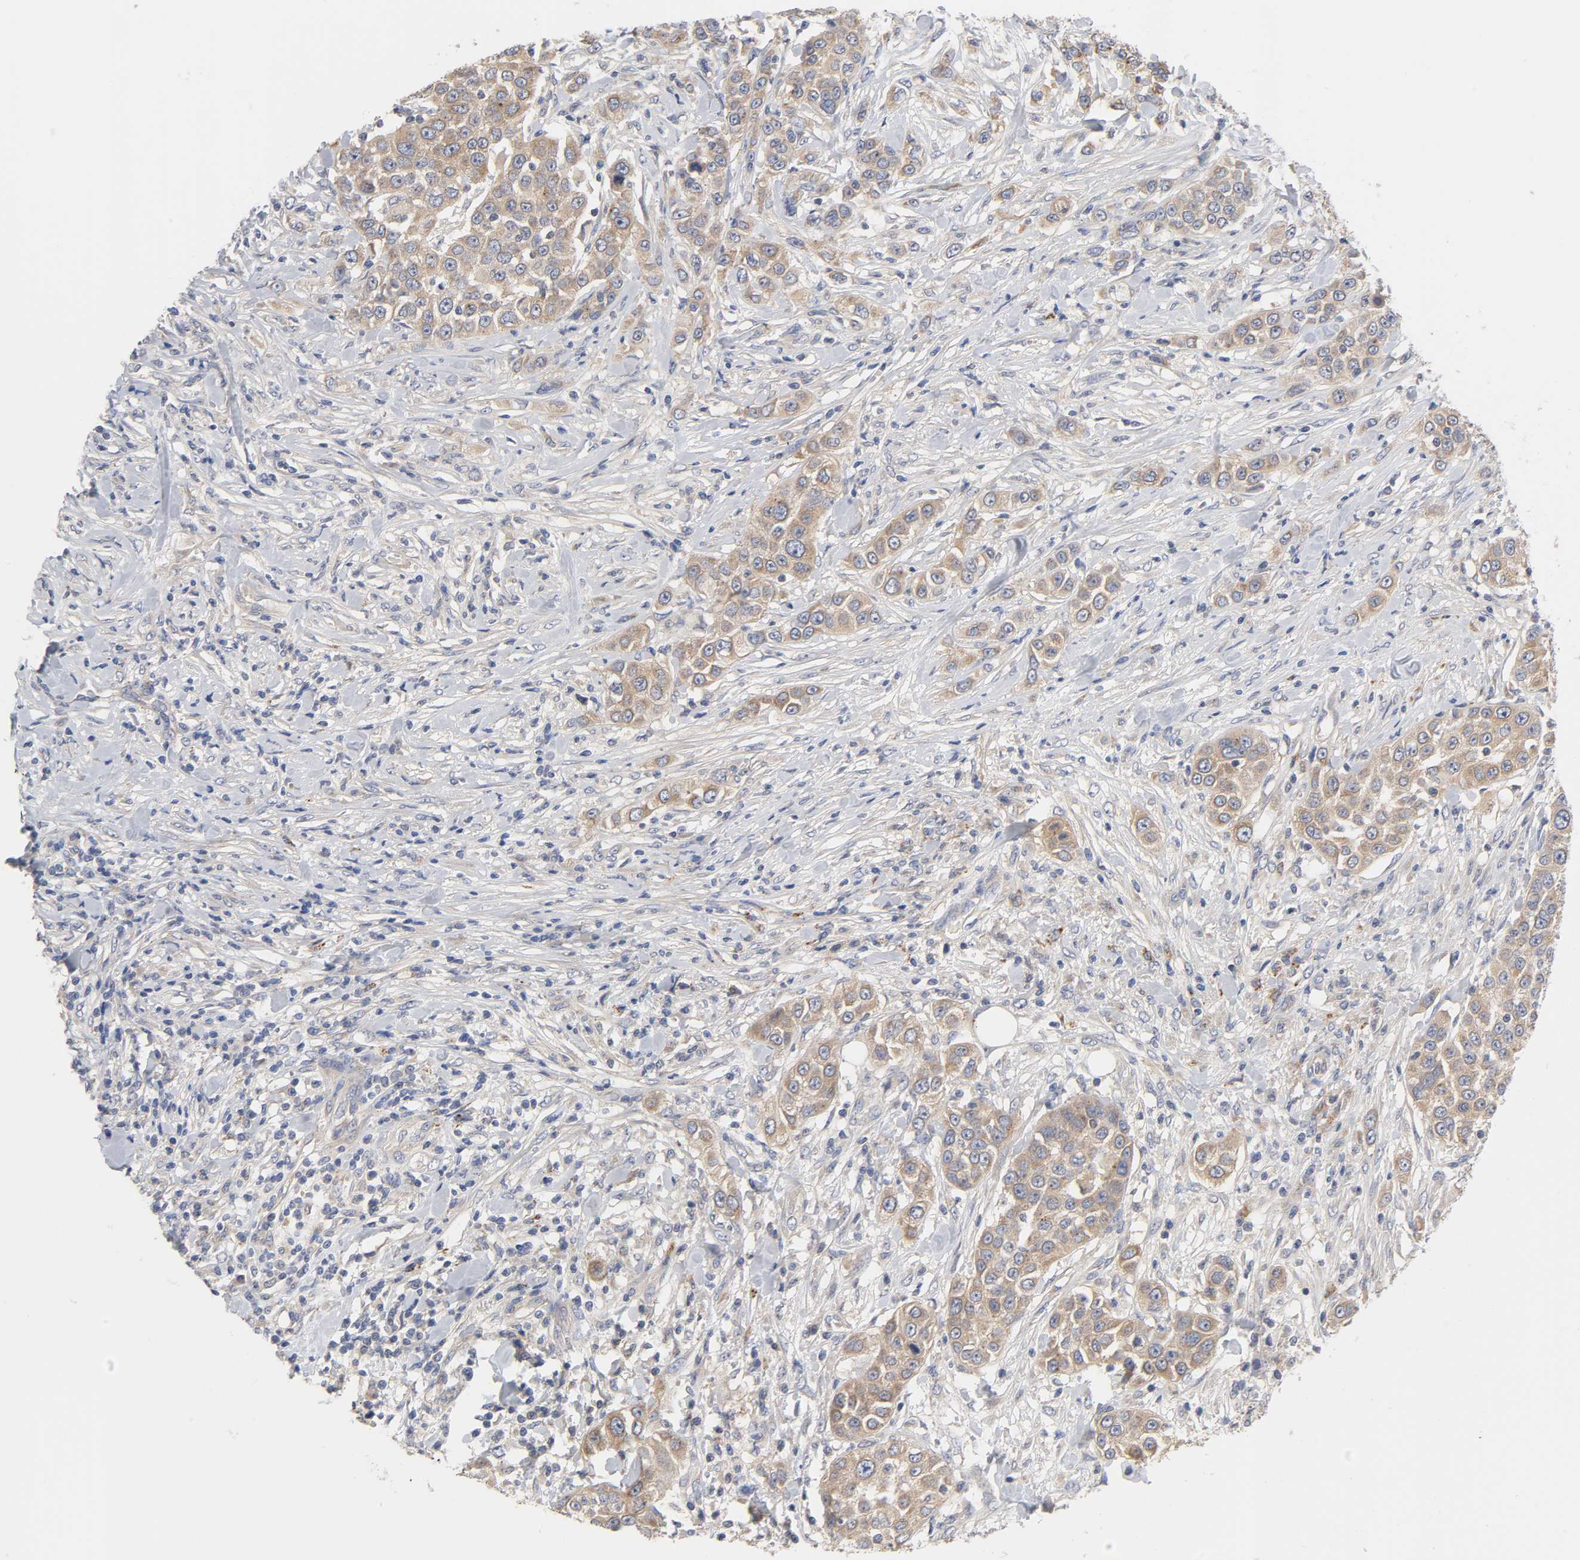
{"staining": {"intensity": "moderate", "quantity": ">75%", "location": "cytoplasmic/membranous"}, "tissue": "urothelial cancer", "cell_type": "Tumor cells", "image_type": "cancer", "snomed": [{"axis": "morphology", "description": "Urothelial carcinoma, High grade"}, {"axis": "topography", "description": "Urinary bladder"}], "caption": "Immunohistochemistry (IHC) staining of urothelial cancer, which reveals medium levels of moderate cytoplasmic/membranous positivity in about >75% of tumor cells indicating moderate cytoplasmic/membranous protein expression. The staining was performed using DAB (3,3'-diaminobenzidine) (brown) for protein detection and nuclei were counterstained in hematoxylin (blue).", "gene": "C17orf75", "patient": {"sex": "female", "age": 80}}